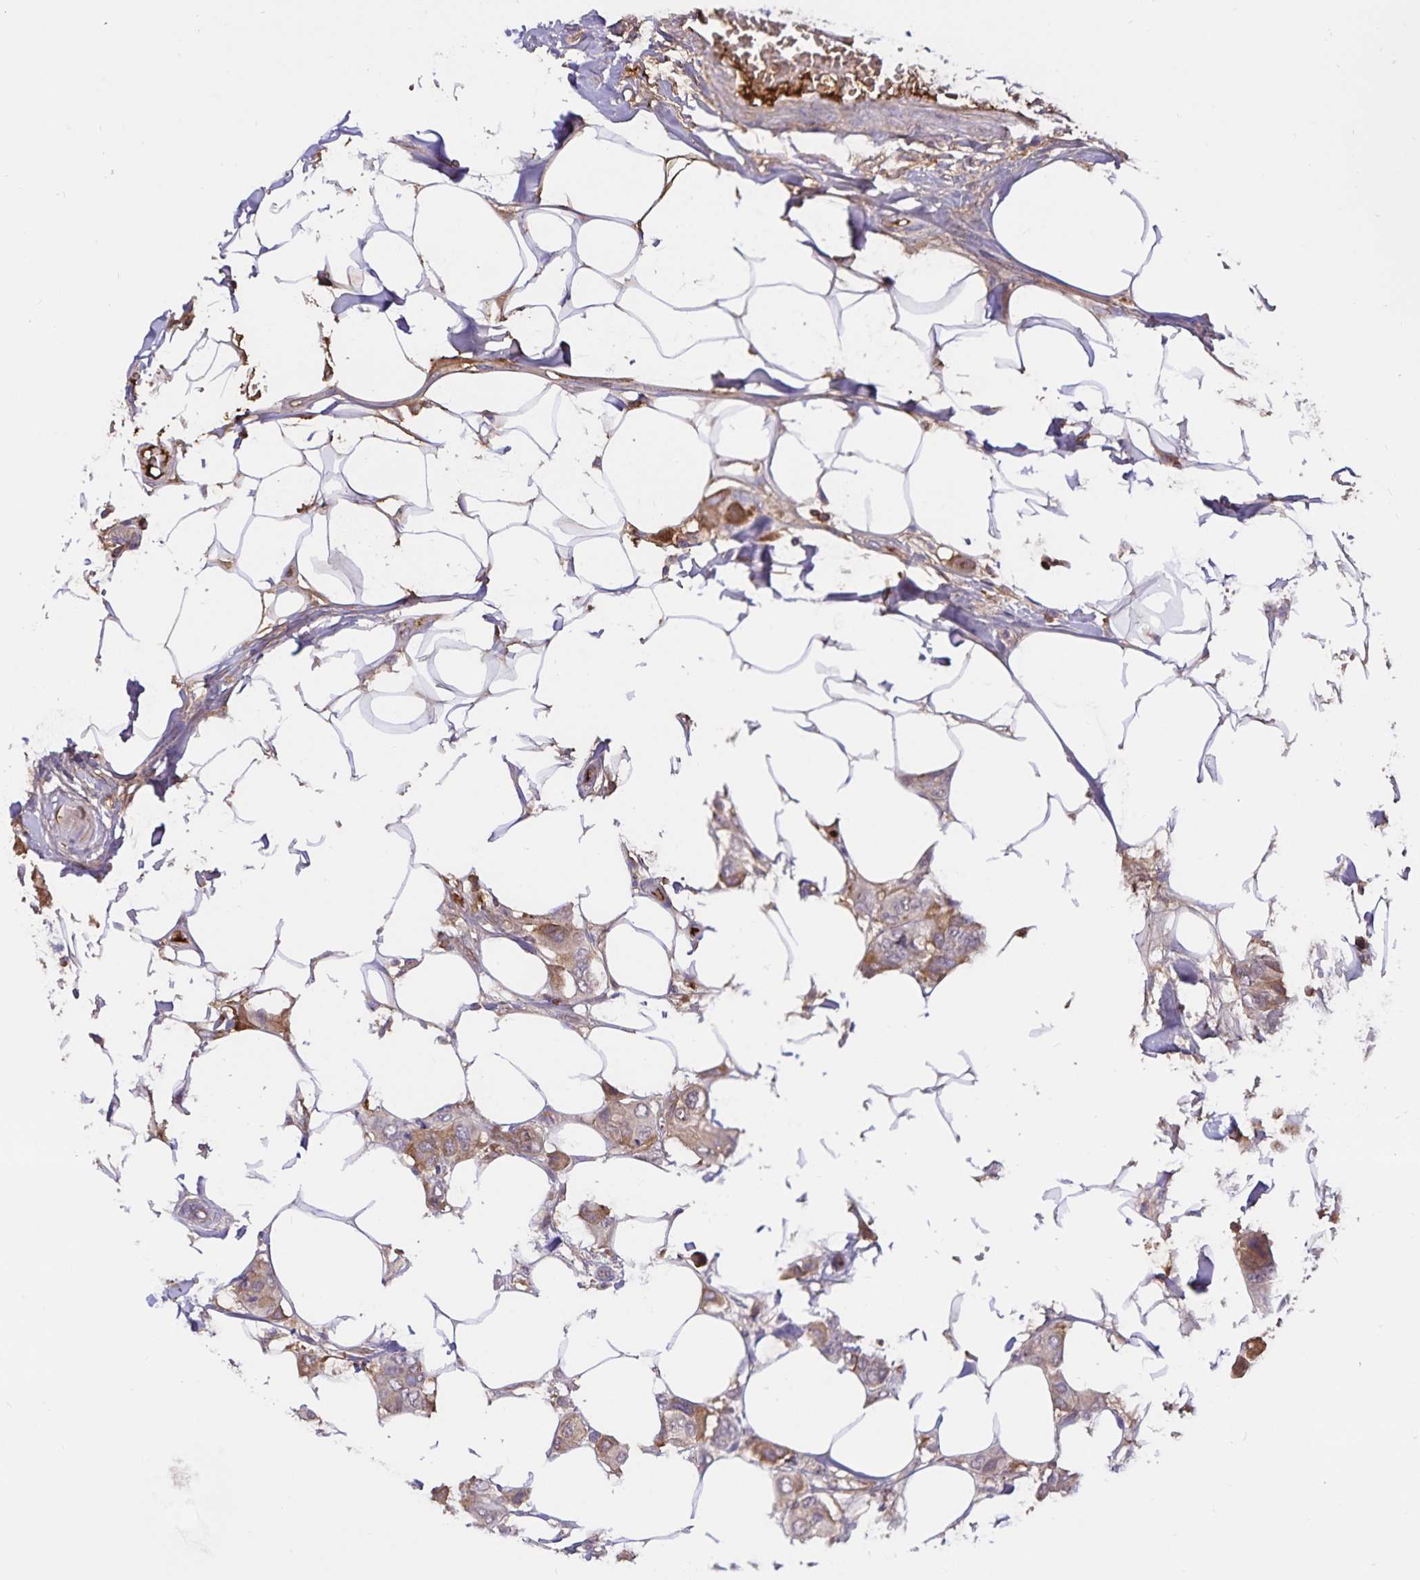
{"staining": {"intensity": "negative", "quantity": "none", "location": "none"}, "tissue": "breast cancer", "cell_type": "Tumor cells", "image_type": "cancer", "snomed": [{"axis": "morphology", "description": "Lobular carcinoma"}, {"axis": "topography", "description": "Breast"}], "caption": "Protein analysis of breast cancer shows no significant staining in tumor cells. The staining was performed using DAB (3,3'-diaminobenzidine) to visualize the protein expression in brown, while the nuclei were stained in blue with hematoxylin (Magnification: 20x).", "gene": "FGG", "patient": {"sex": "female", "age": 51}}